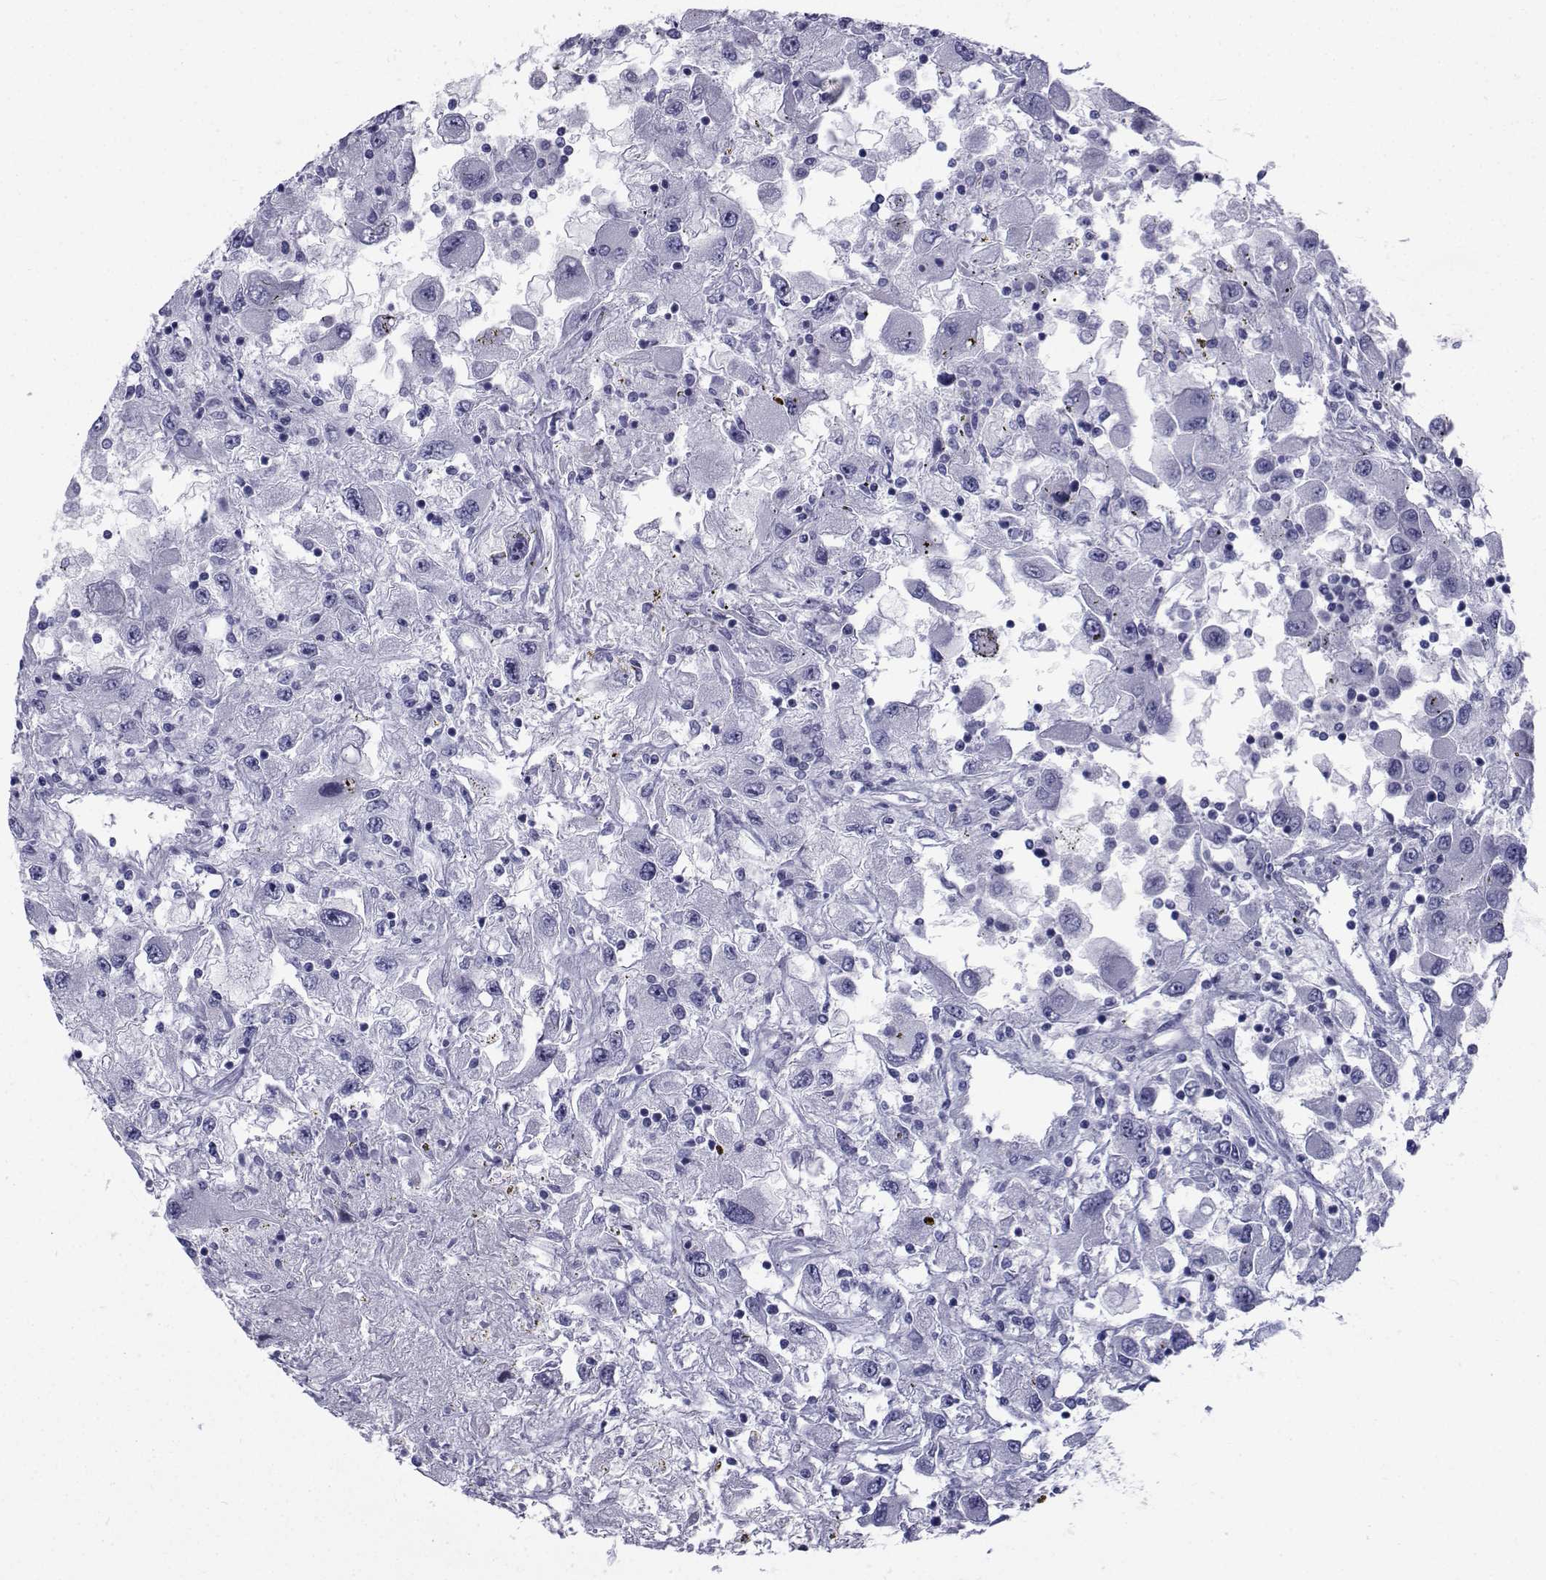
{"staining": {"intensity": "negative", "quantity": "none", "location": "none"}, "tissue": "renal cancer", "cell_type": "Tumor cells", "image_type": "cancer", "snomed": [{"axis": "morphology", "description": "Adenocarcinoma, NOS"}, {"axis": "topography", "description": "Kidney"}], "caption": "A micrograph of renal adenocarcinoma stained for a protein demonstrates no brown staining in tumor cells.", "gene": "SPANXD", "patient": {"sex": "female", "age": 67}}